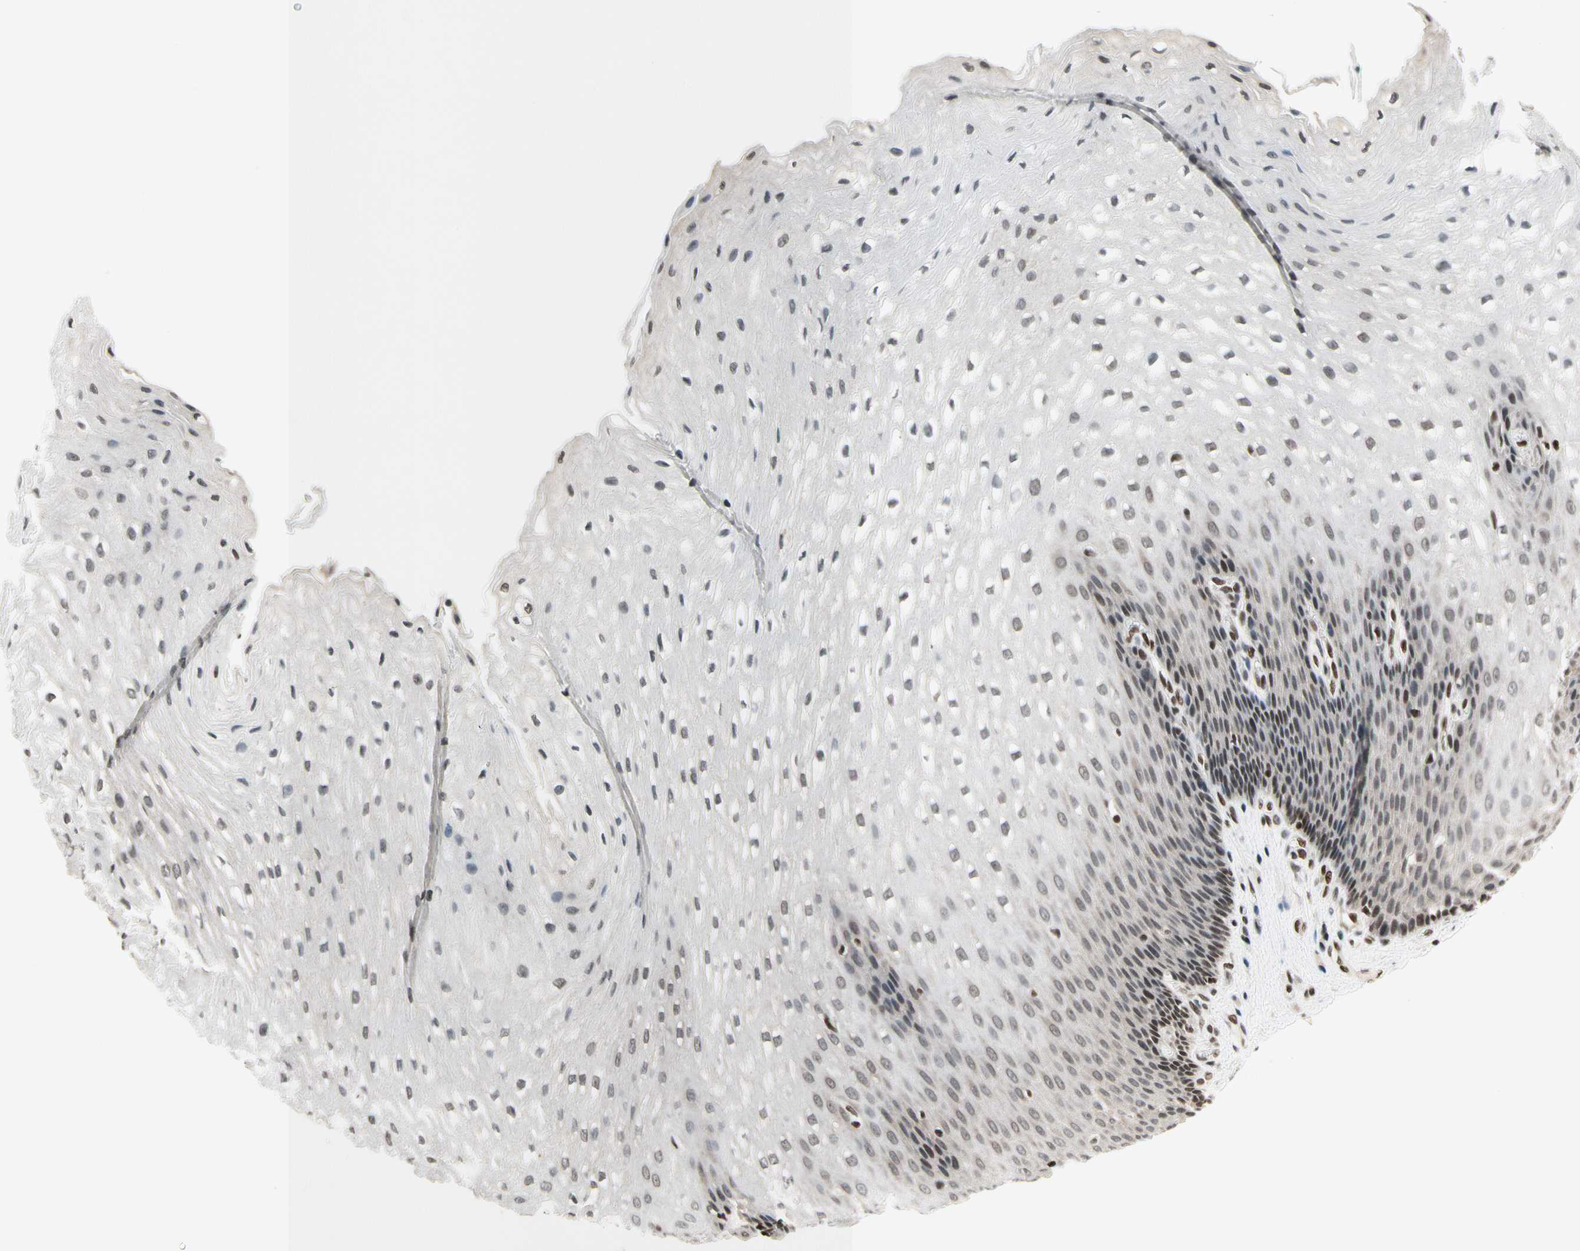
{"staining": {"intensity": "weak", "quantity": "25%-75%", "location": "nuclear"}, "tissue": "esophagus", "cell_type": "Squamous epithelial cells", "image_type": "normal", "snomed": [{"axis": "morphology", "description": "Normal tissue, NOS"}, {"axis": "topography", "description": "Esophagus"}], "caption": "About 25%-75% of squamous epithelial cells in benign esophagus exhibit weak nuclear protein staining as visualized by brown immunohistochemical staining.", "gene": "RECQL", "patient": {"sex": "male", "age": 48}}